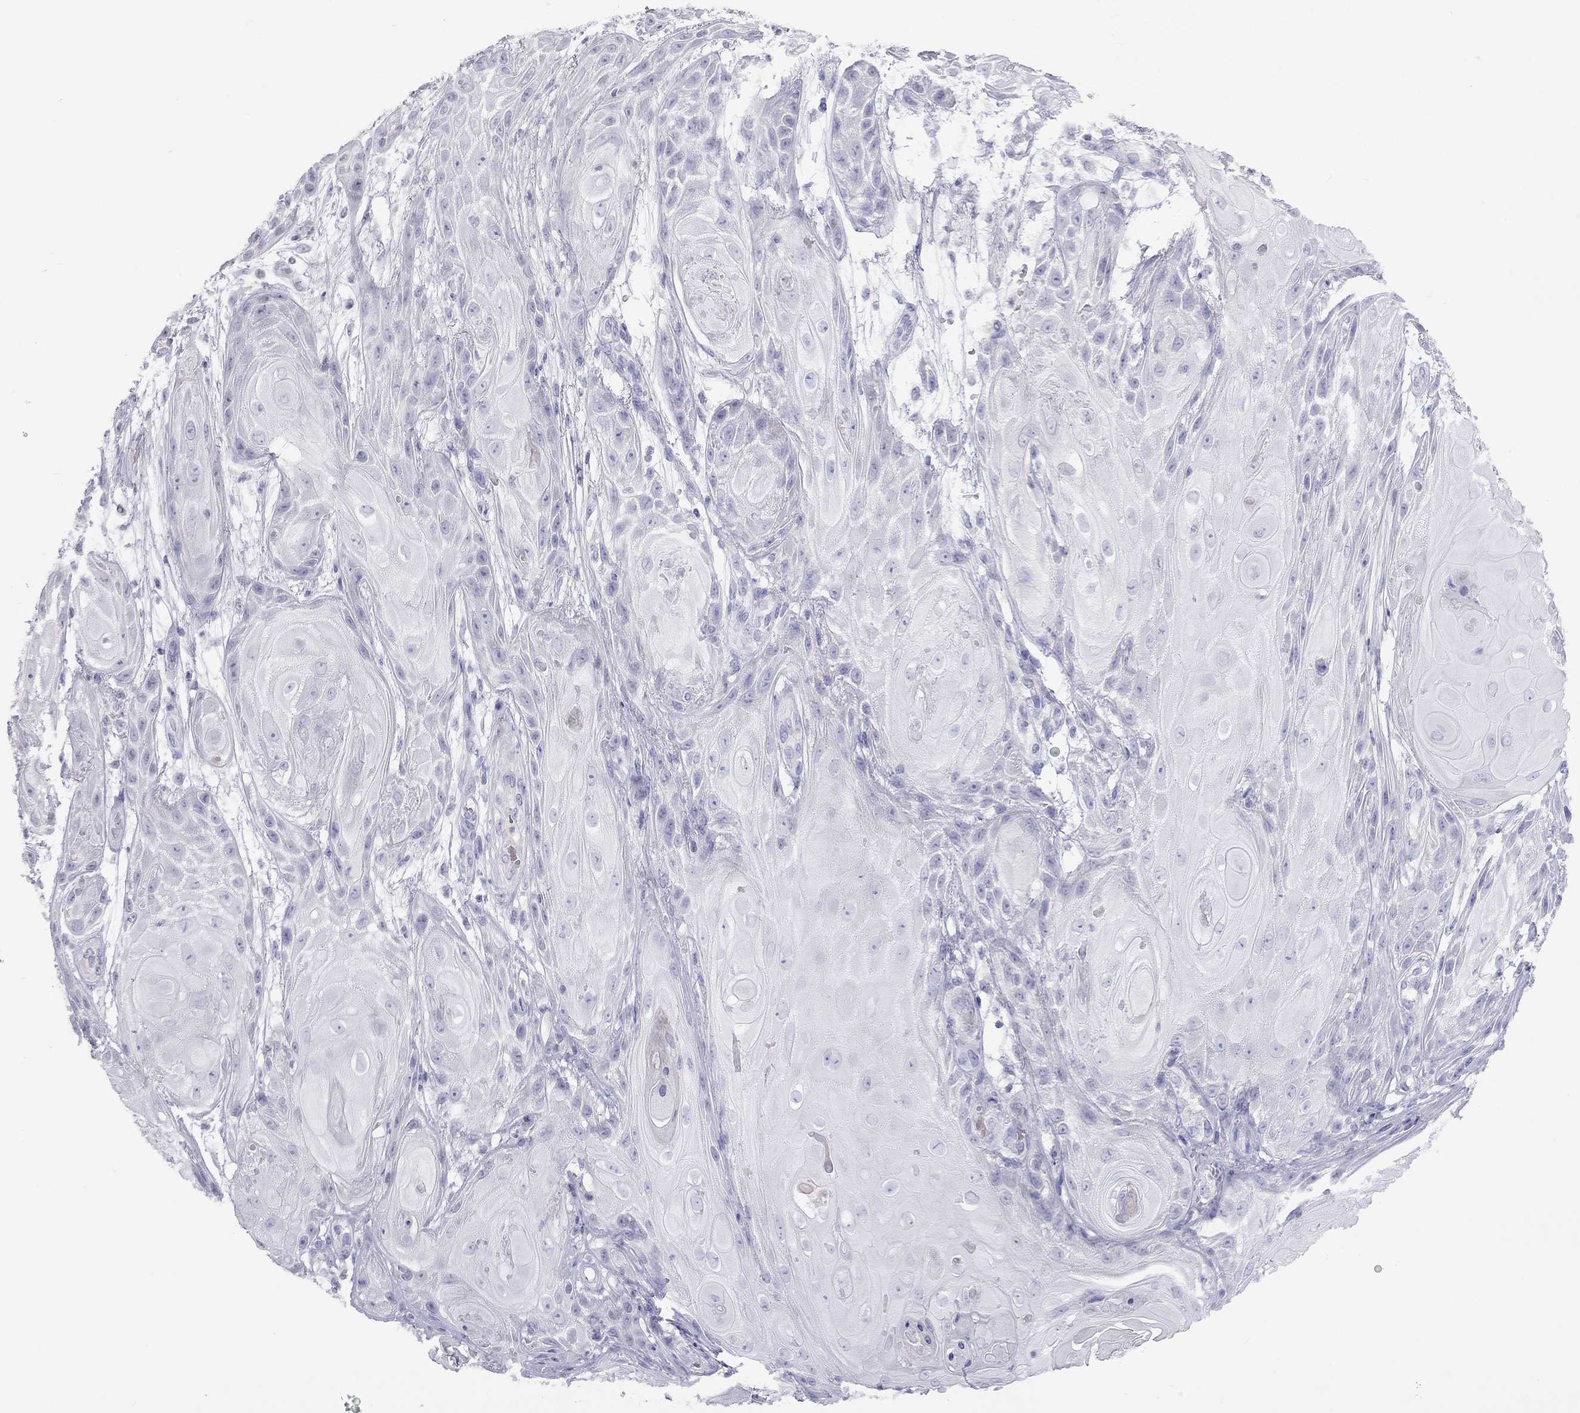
{"staining": {"intensity": "negative", "quantity": "none", "location": "none"}, "tissue": "skin cancer", "cell_type": "Tumor cells", "image_type": "cancer", "snomed": [{"axis": "morphology", "description": "Squamous cell carcinoma, NOS"}, {"axis": "topography", "description": "Skin"}], "caption": "DAB (3,3'-diaminobenzidine) immunohistochemical staining of skin cancer displays no significant staining in tumor cells. (DAB IHC, high magnification).", "gene": "MUC16", "patient": {"sex": "male", "age": 62}}